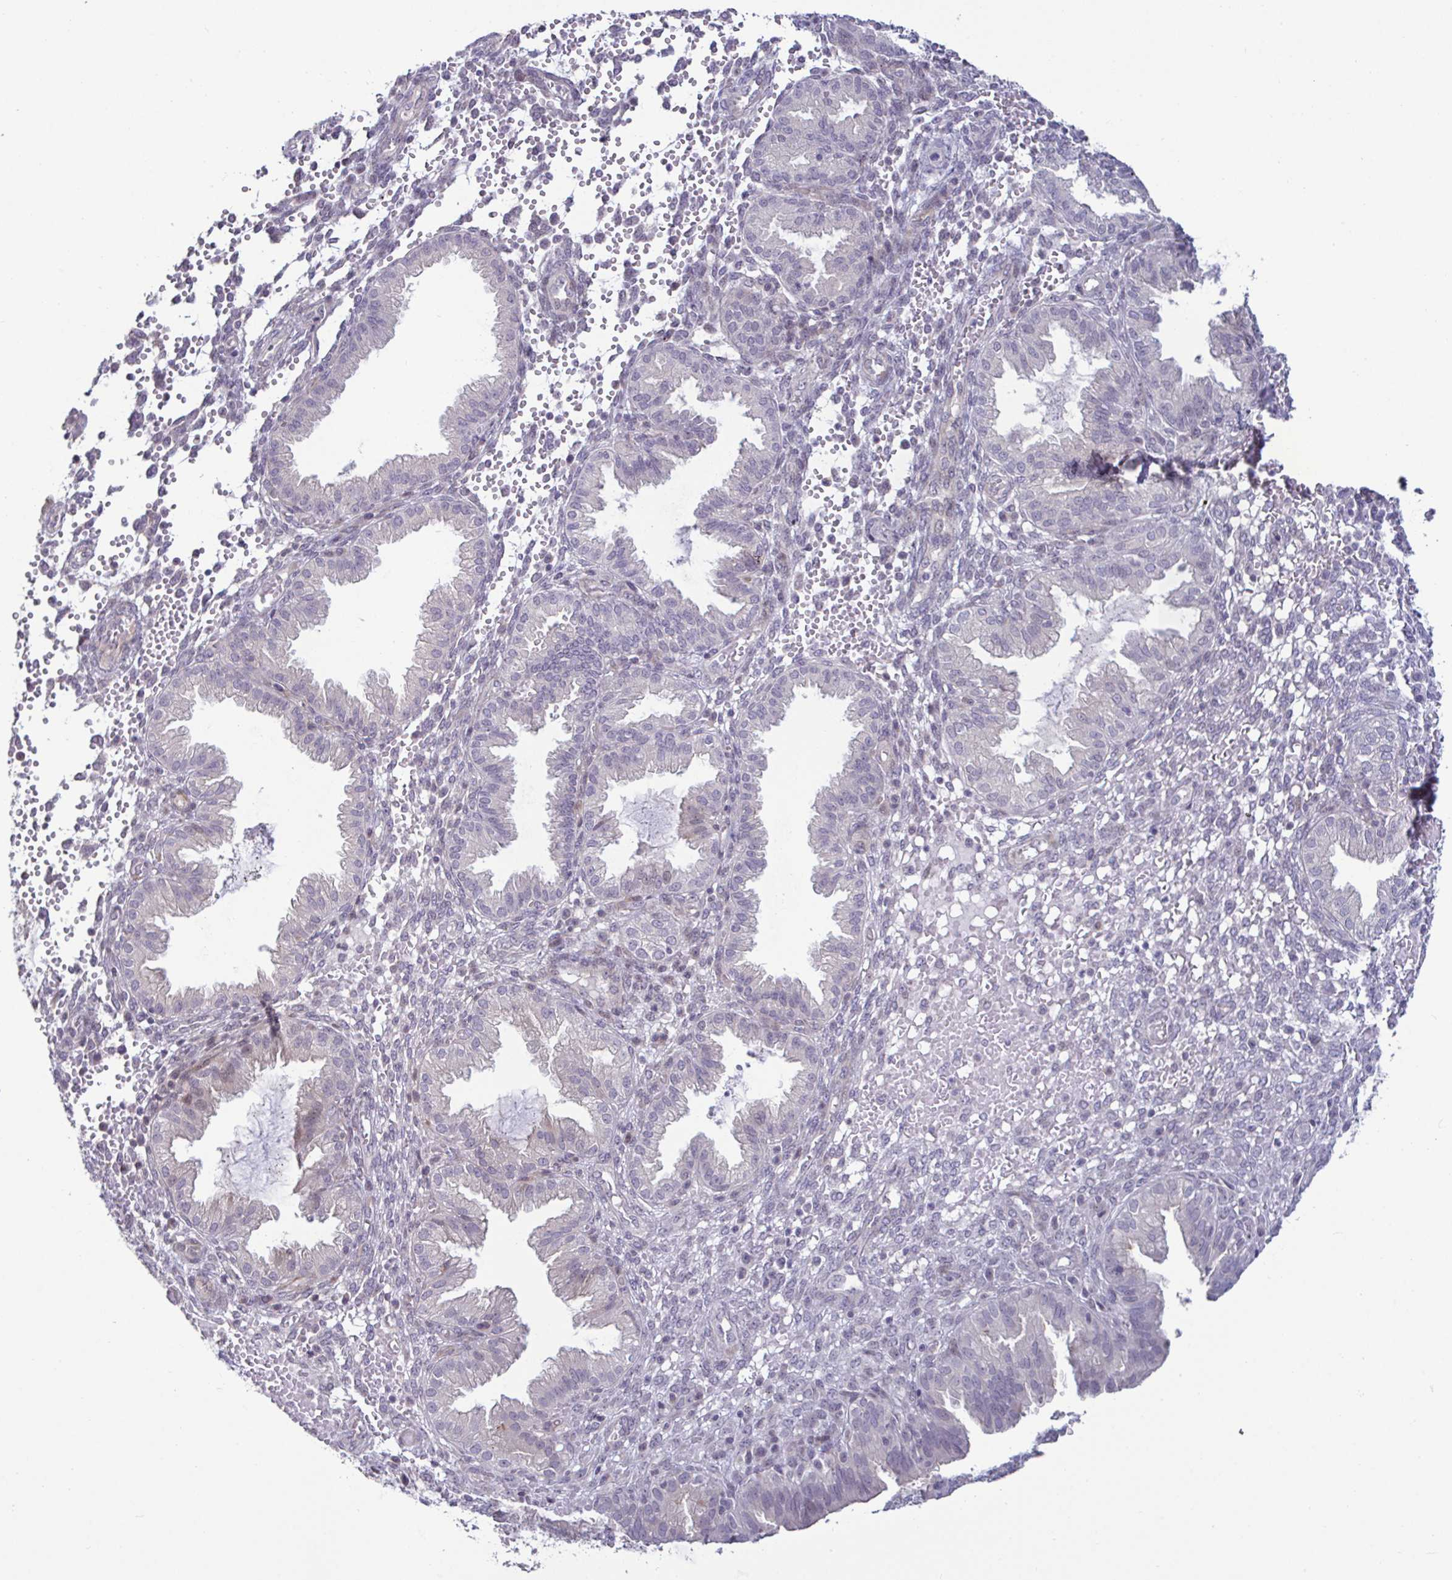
{"staining": {"intensity": "negative", "quantity": "none", "location": "none"}, "tissue": "endometrium", "cell_type": "Cells in endometrial stroma", "image_type": "normal", "snomed": [{"axis": "morphology", "description": "Normal tissue, NOS"}, {"axis": "topography", "description": "Endometrium"}], "caption": "The photomicrograph shows no significant positivity in cells in endometrial stroma of endometrium.", "gene": "GSTM1", "patient": {"sex": "female", "age": 33}}